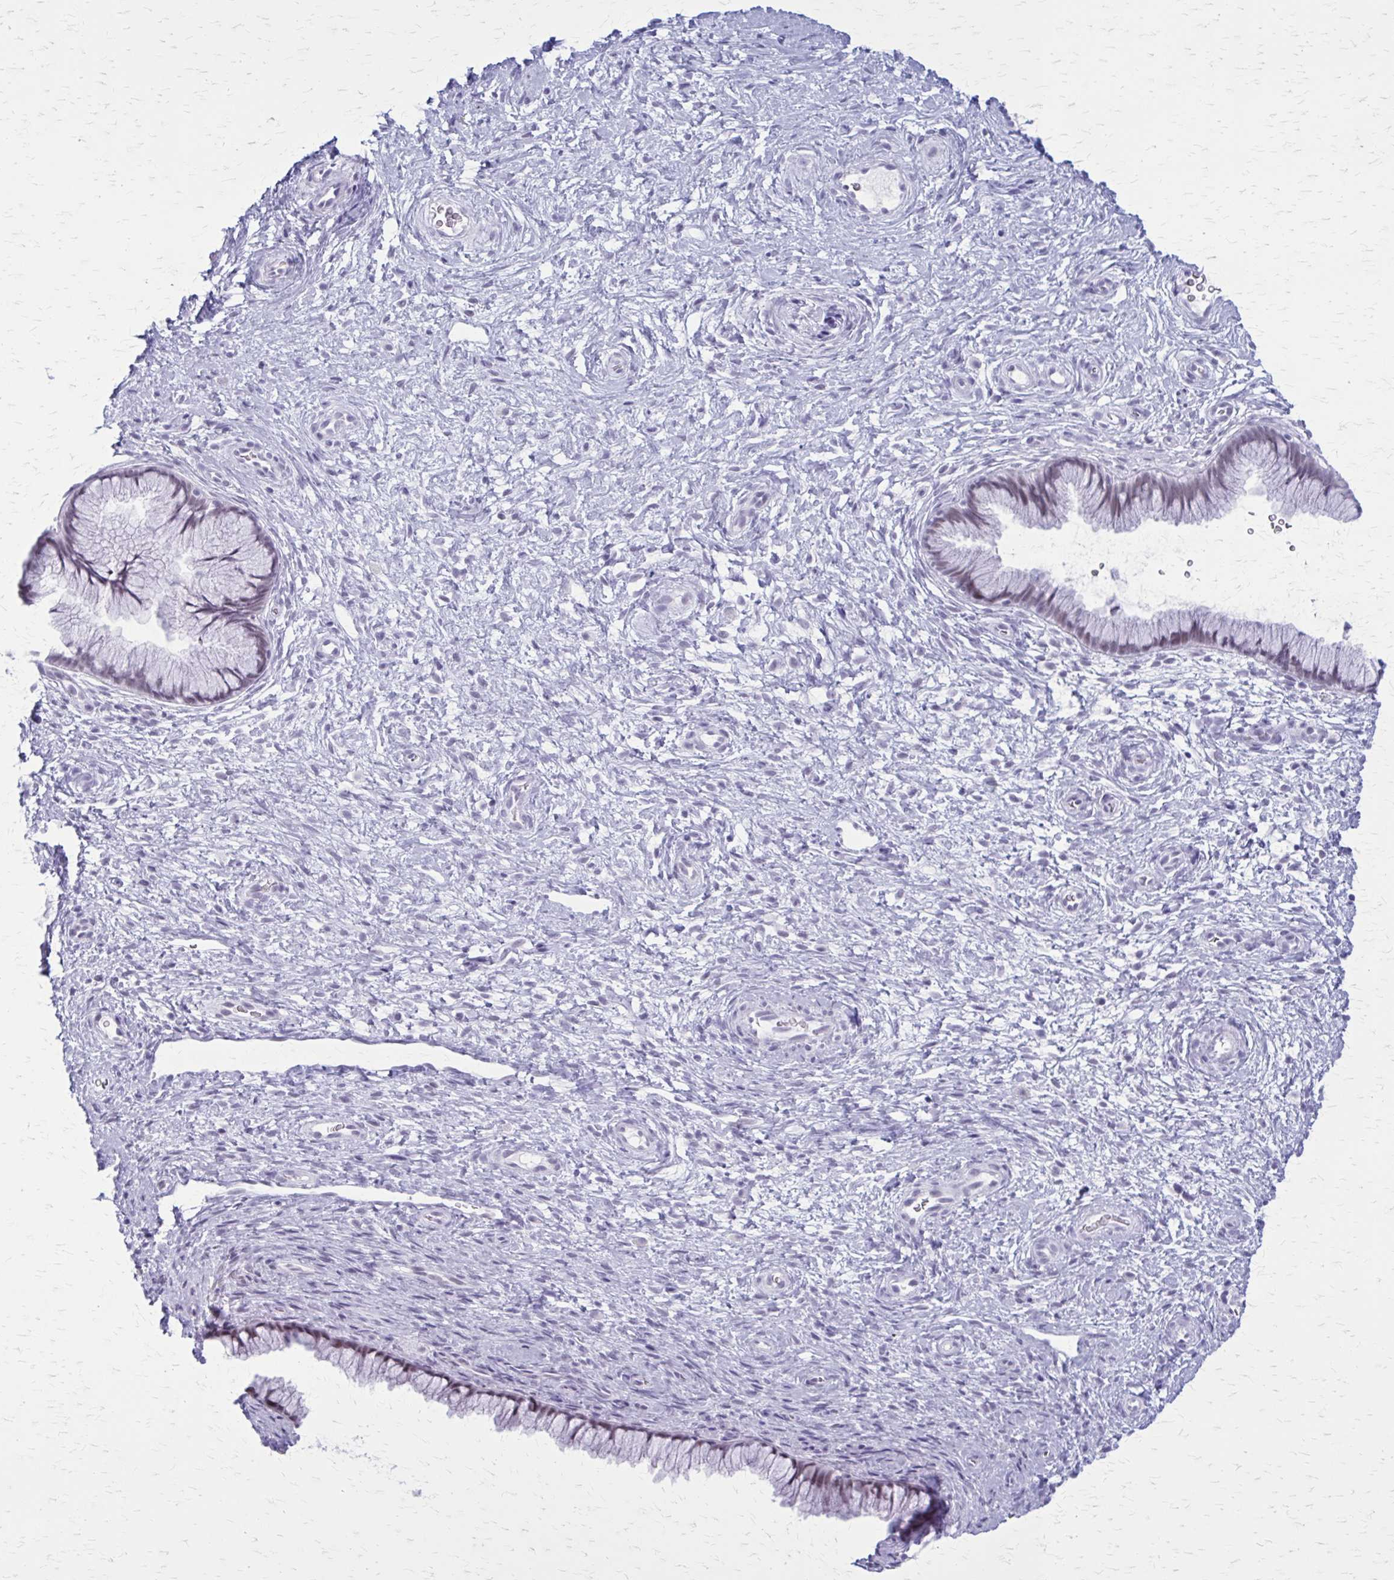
{"staining": {"intensity": "weak", "quantity": "<25%", "location": "nuclear"}, "tissue": "cervix", "cell_type": "Glandular cells", "image_type": "normal", "snomed": [{"axis": "morphology", "description": "Normal tissue, NOS"}, {"axis": "topography", "description": "Cervix"}], "caption": "Human cervix stained for a protein using IHC demonstrates no positivity in glandular cells.", "gene": "GAD1", "patient": {"sex": "female", "age": 34}}